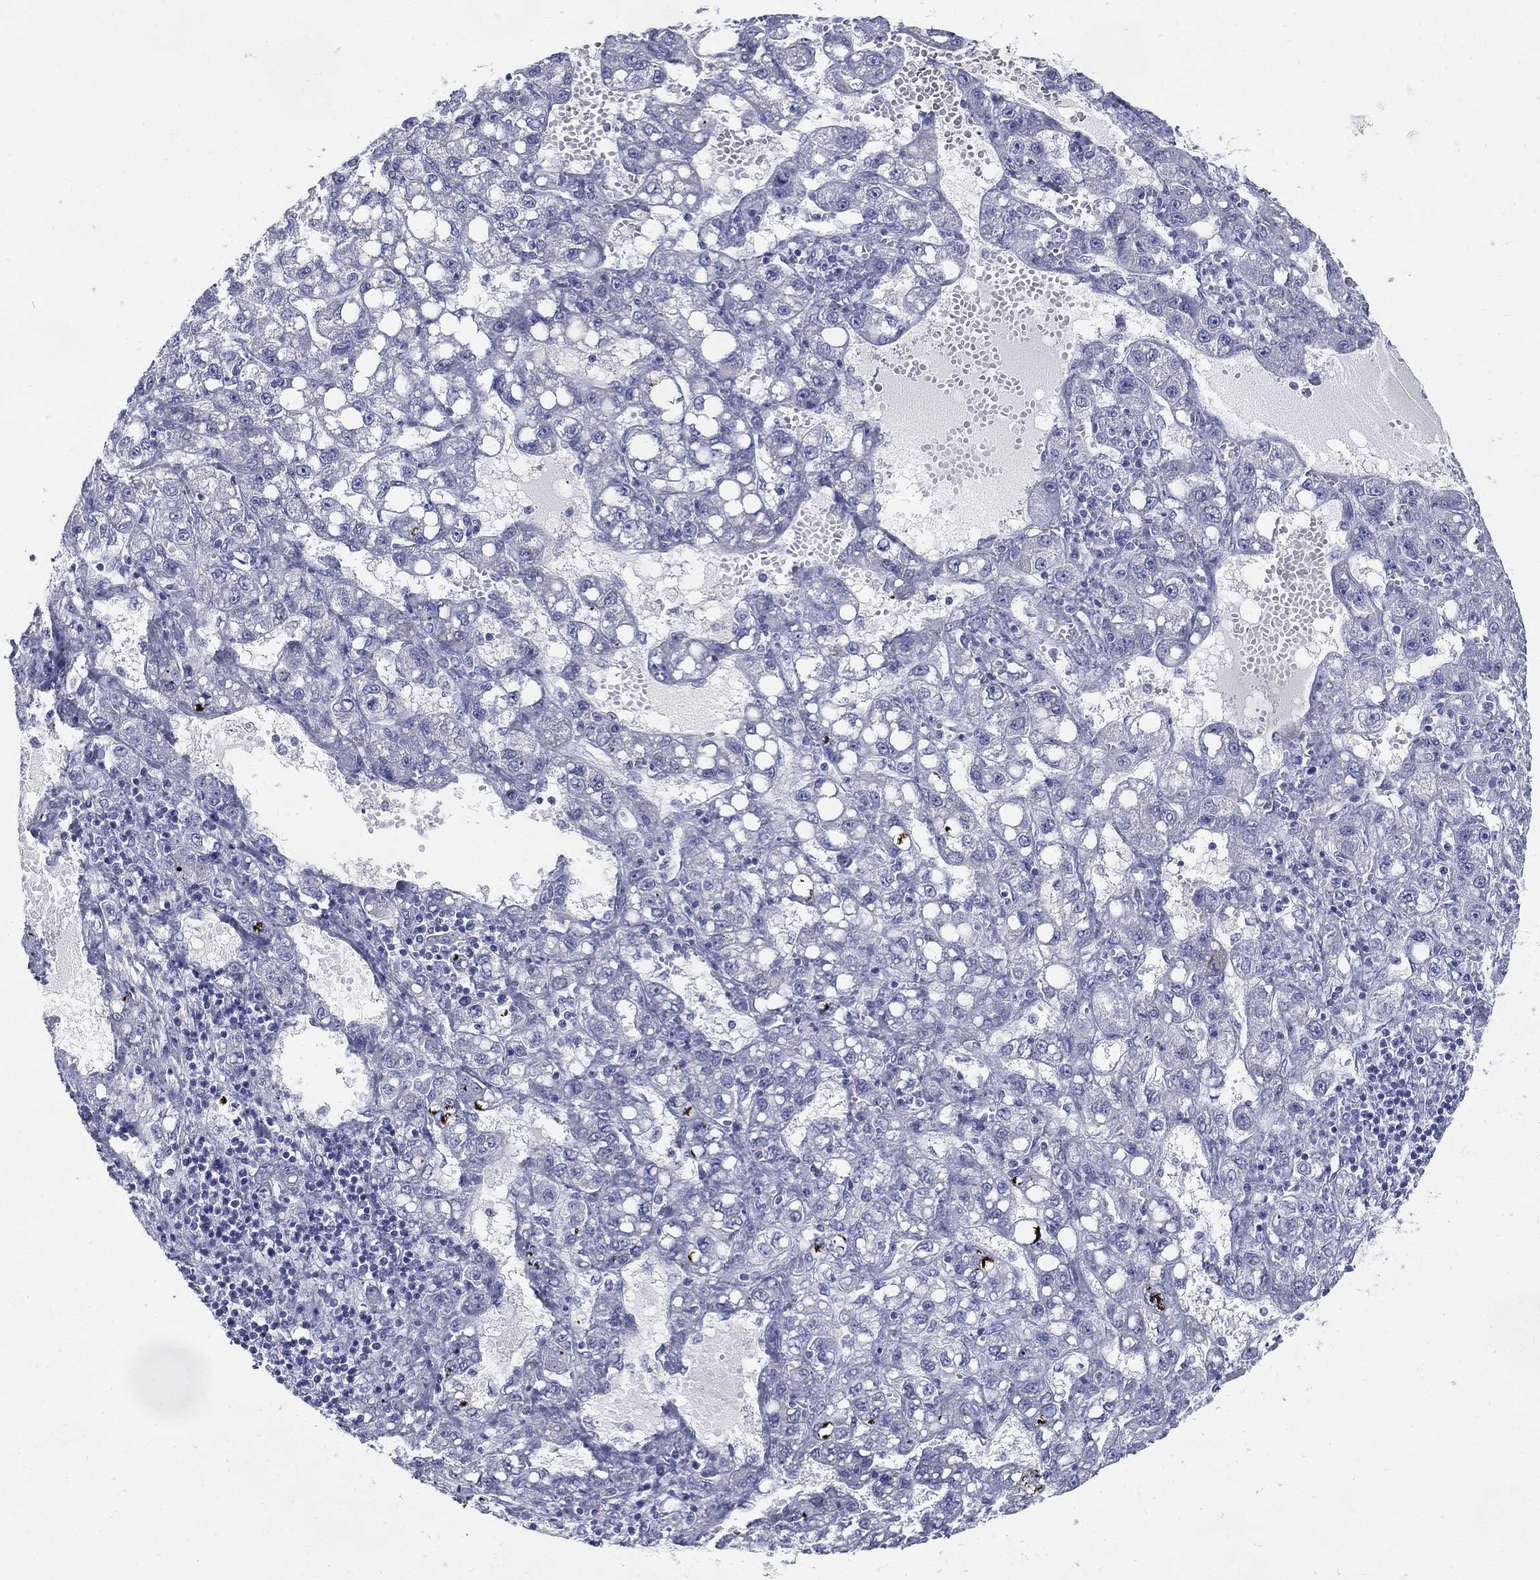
{"staining": {"intensity": "negative", "quantity": "none", "location": "none"}, "tissue": "liver cancer", "cell_type": "Tumor cells", "image_type": "cancer", "snomed": [{"axis": "morphology", "description": "Carcinoma, Hepatocellular, NOS"}, {"axis": "topography", "description": "Liver"}], "caption": "Tumor cells show no significant staining in liver cancer. (Brightfield microscopy of DAB IHC at high magnification).", "gene": "KIF2C", "patient": {"sex": "female", "age": 65}}